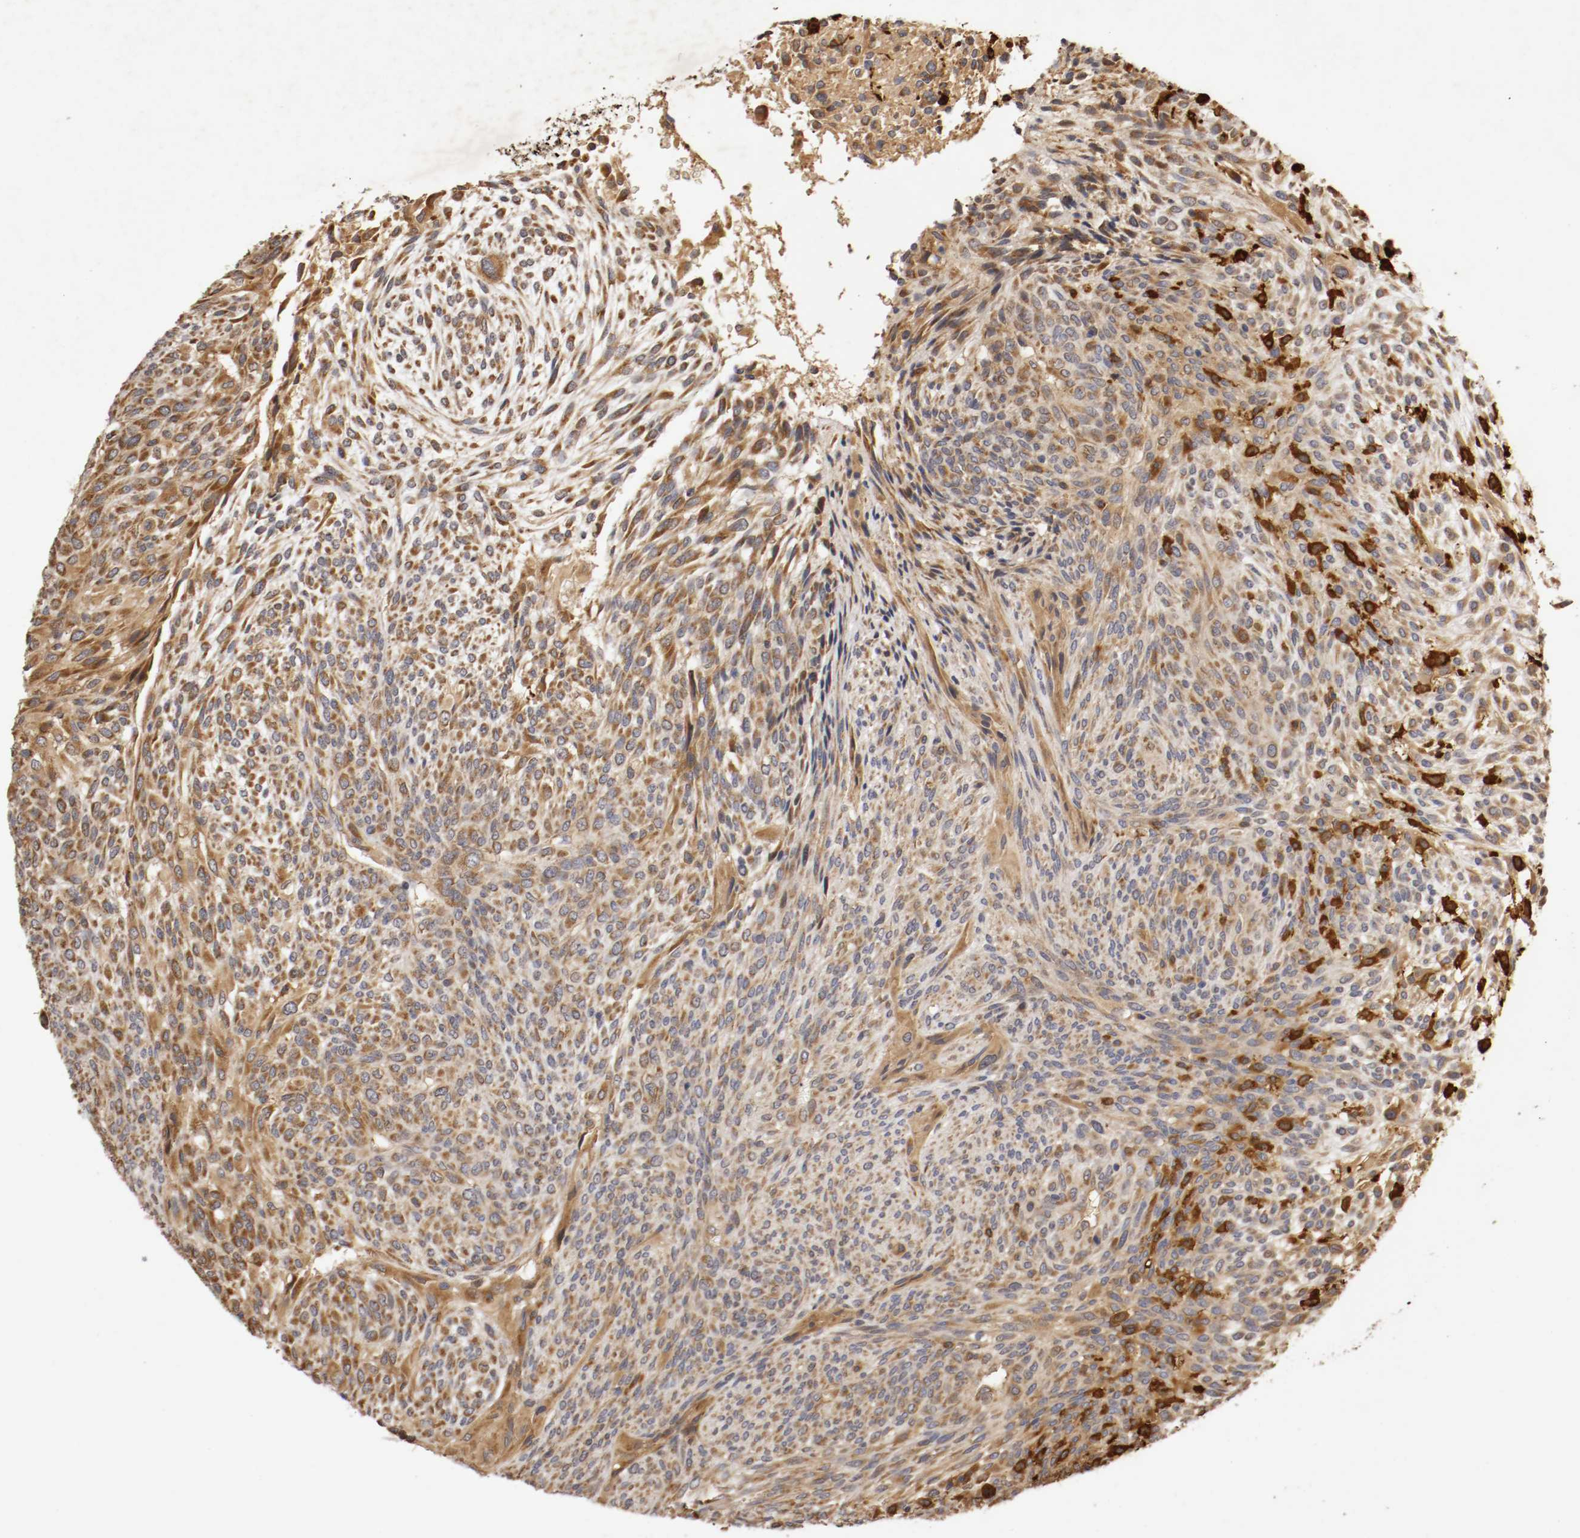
{"staining": {"intensity": "strong", "quantity": ">75%", "location": "cytoplasmic/membranous"}, "tissue": "glioma", "cell_type": "Tumor cells", "image_type": "cancer", "snomed": [{"axis": "morphology", "description": "Glioma, malignant, High grade"}, {"axis": "topography", "description": "Cerebral cortex"}], "caption": "Protein staining of malignant glioma (high-grade) tissue reveals strong cytoplasmic/membranous staining in approximately >75% of tumor cells.", "gene": "VEZT", "patient": {"sex": "female", "age": 55}}